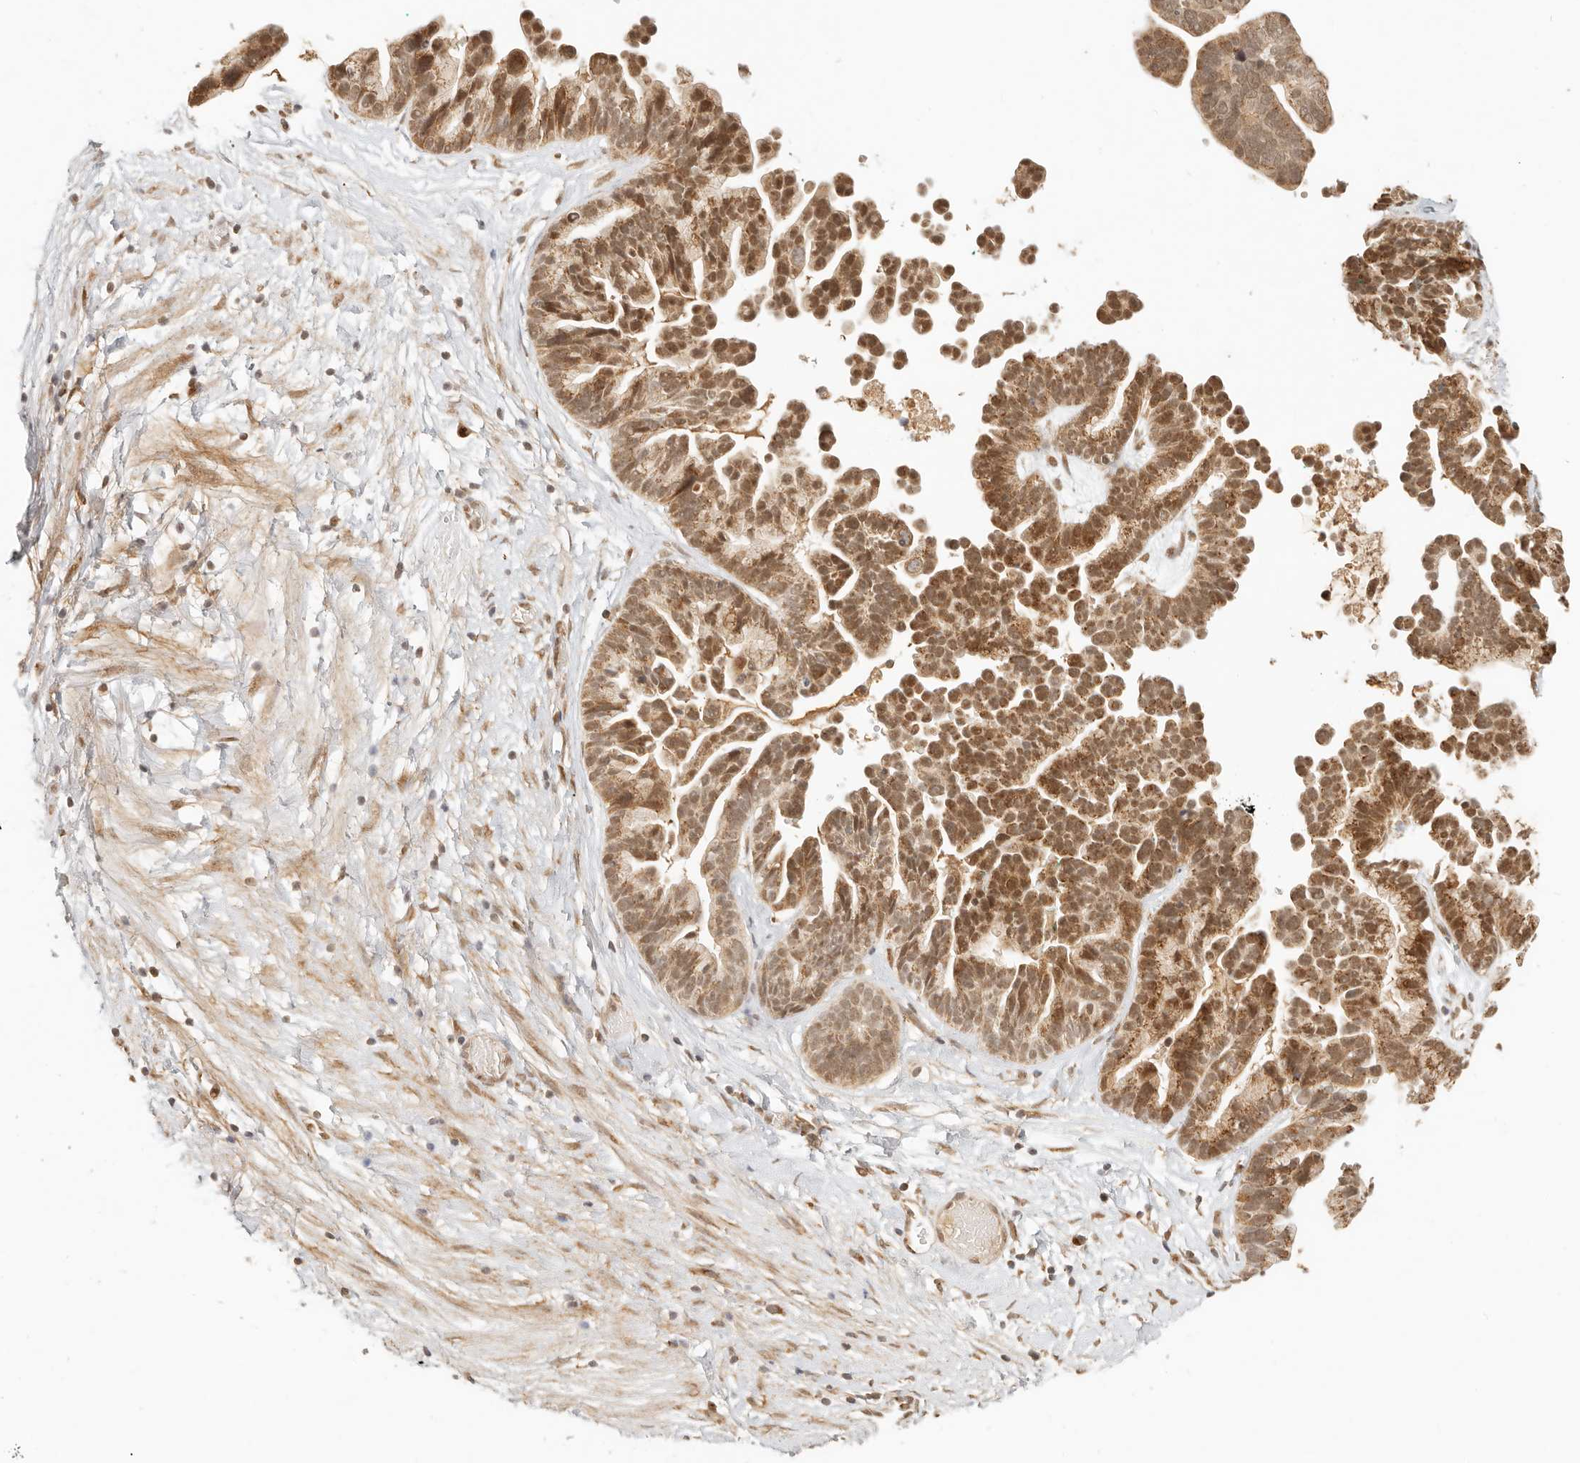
{"staining": {"intensity": "moderate", "quantity": ">75%", "location": "cytoplasmic/membranous,nuclear"}, "tissue": "ovarian cancer", "cell_type": "Tumor cells", "image_type": "cancer", "snomed": [{"axis": "morphology", "description": "Cystadenocarcinoma, serous, NOS"}, {"axis": "topography", "description": "Ovary"}], "caption": "A histopathology image of human serous cystadenocarcinoma (ovarian) stained for a protein exhibits moderate cytoplasmic/membranous and nuclear brown staining in tumor cells.", "gene": "INTS11", "patient": {"sex": "female", "age": 56}}